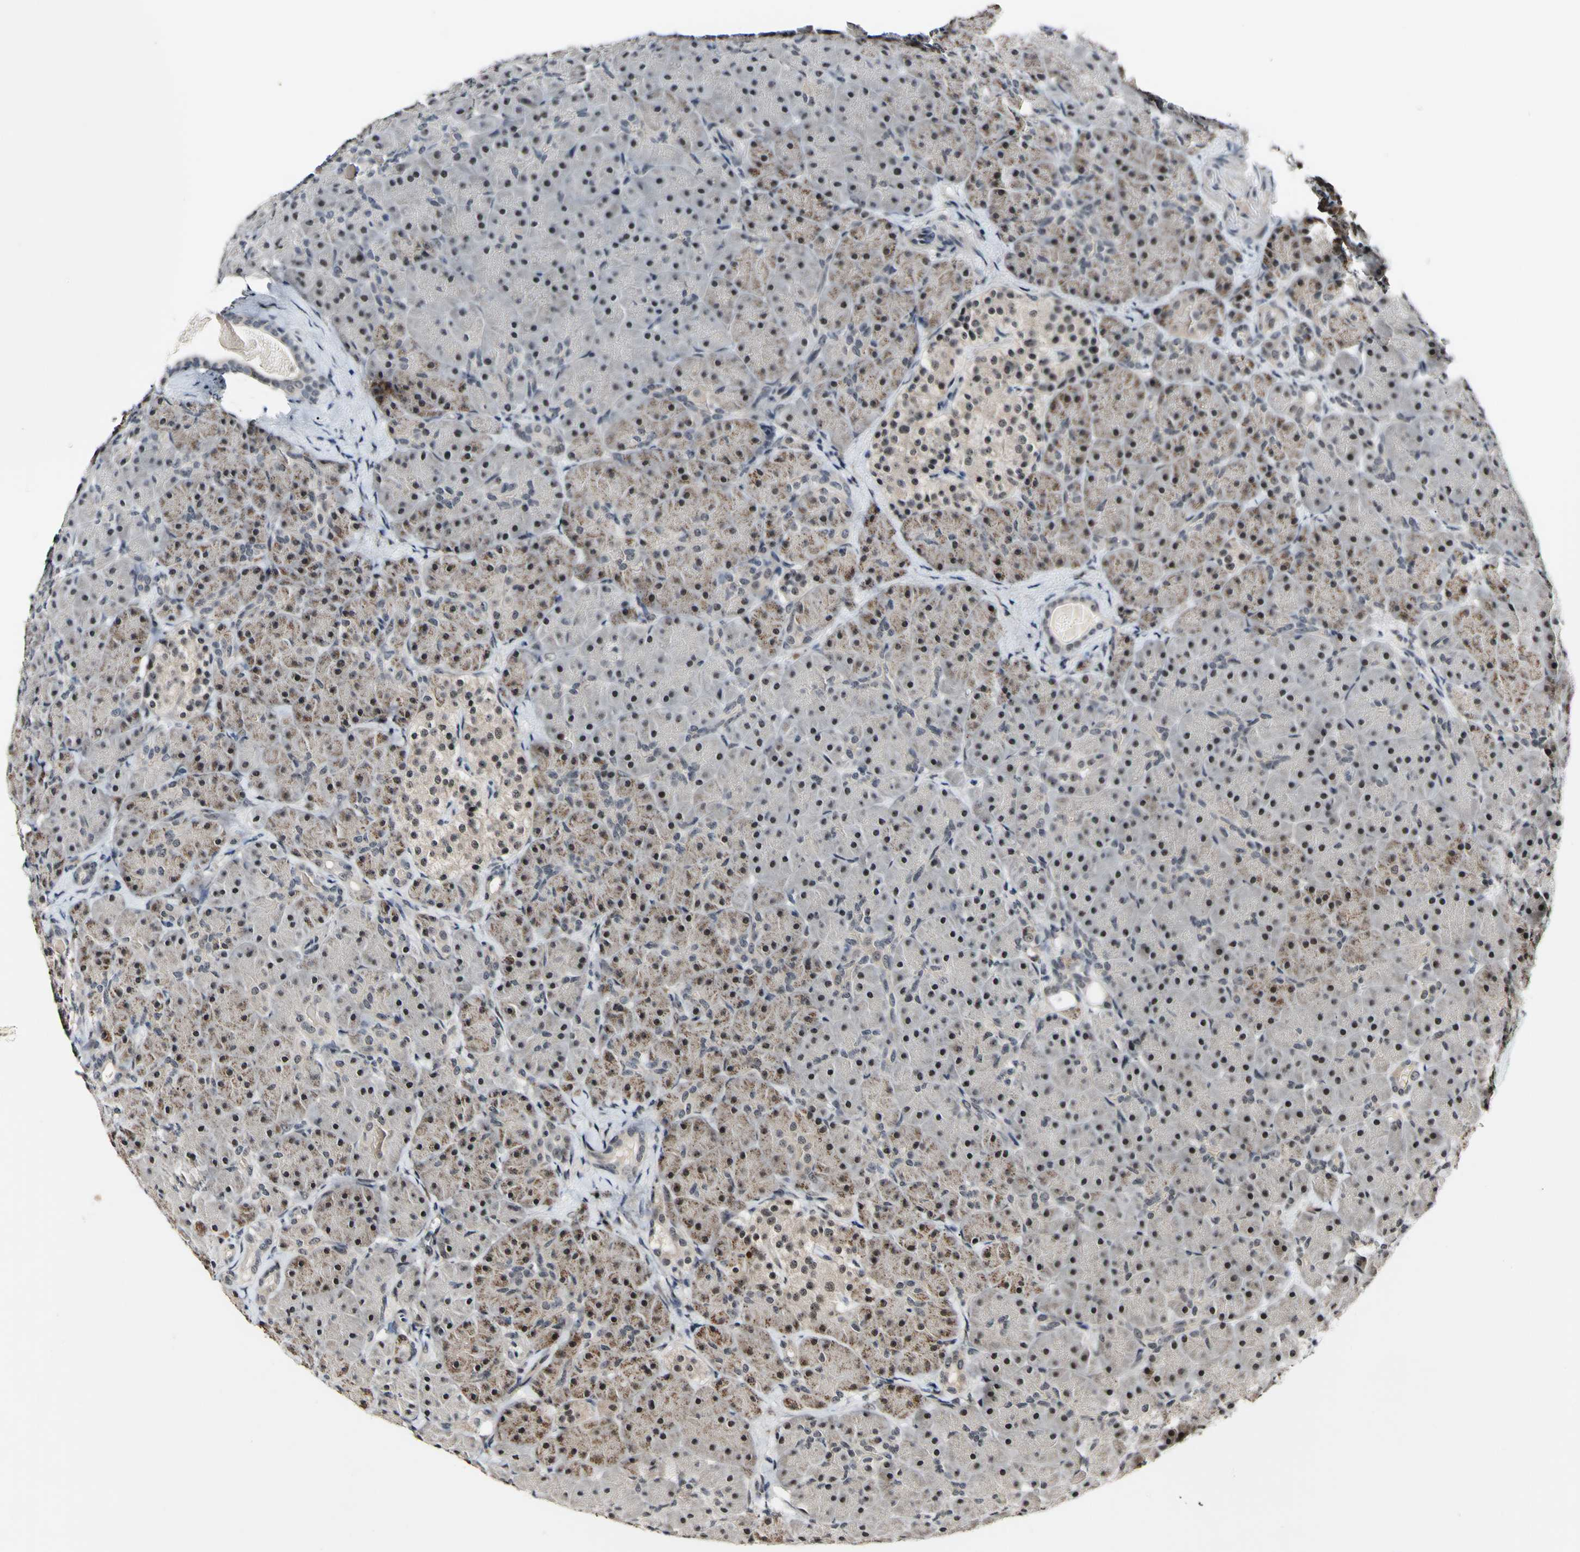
{"staining": {"intensity": "moderate", "quantity": "25%-75%", "location": "nuclear"}, "tissue": "pancreas", "cell_type": "Exocrine glandular cells", "image_type": "normal", "snomed": [{"axis": "morphology", "description": "Normal tissue, NOS"}, {"axis": "topography", "description": "Pancreas"}], "caption": "IHC photomicrograph of unremarkable human pancreas stained for a protein (brown), which demonstrates medium levels of moderate nuclear staining in approximately 25%-75% of exocrine glandular cells.", "gene": "POLR2F", "patient": {"sex": "male", "age": 66}}